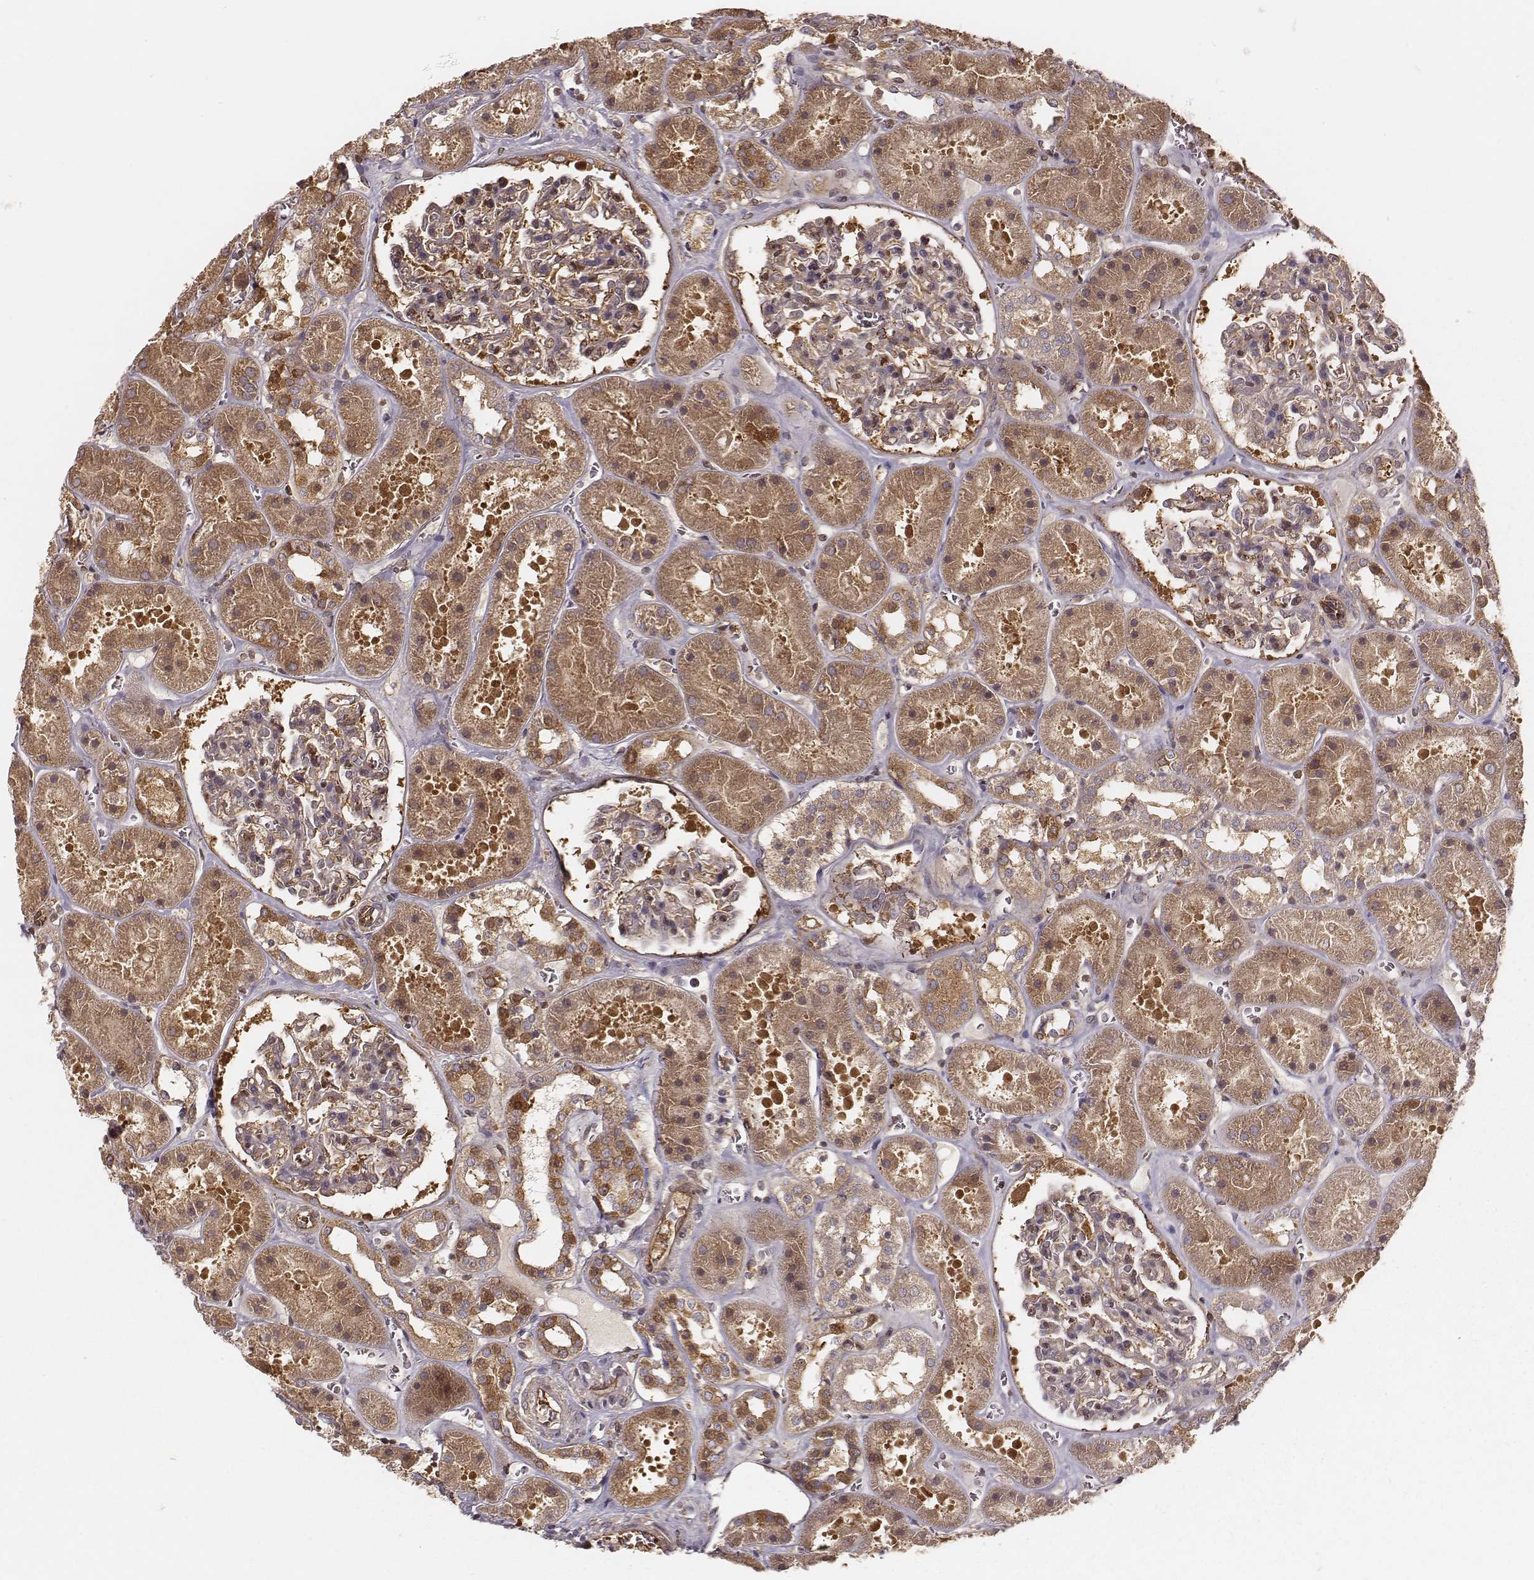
{"staining": {"intensity": "moderate", "quantity": "25%-75%", "location": "cytoplasmic/membranous"}, "tissue": "kidney", "cell_type": "Cells in glomeruli", "image_type": "normal", "snomed": [{"axis": "morphology", "description": "Normal tissue, NOS"}, {"axis": "topography", "description": "Kidney"}], "caption": "Kidney stained with DAB immunohistochemistry (IHC) demonstrates medium levels of moderate cytoplasmic/membranous expression in approximately 25%-75% of cells in glomeruli. (DAB (3,3'-diaminobenzidine) IHC with brightfield microscopy, high magnification).", "gene": "CARS1", "patient": {"sex": "female", "age": 41}}